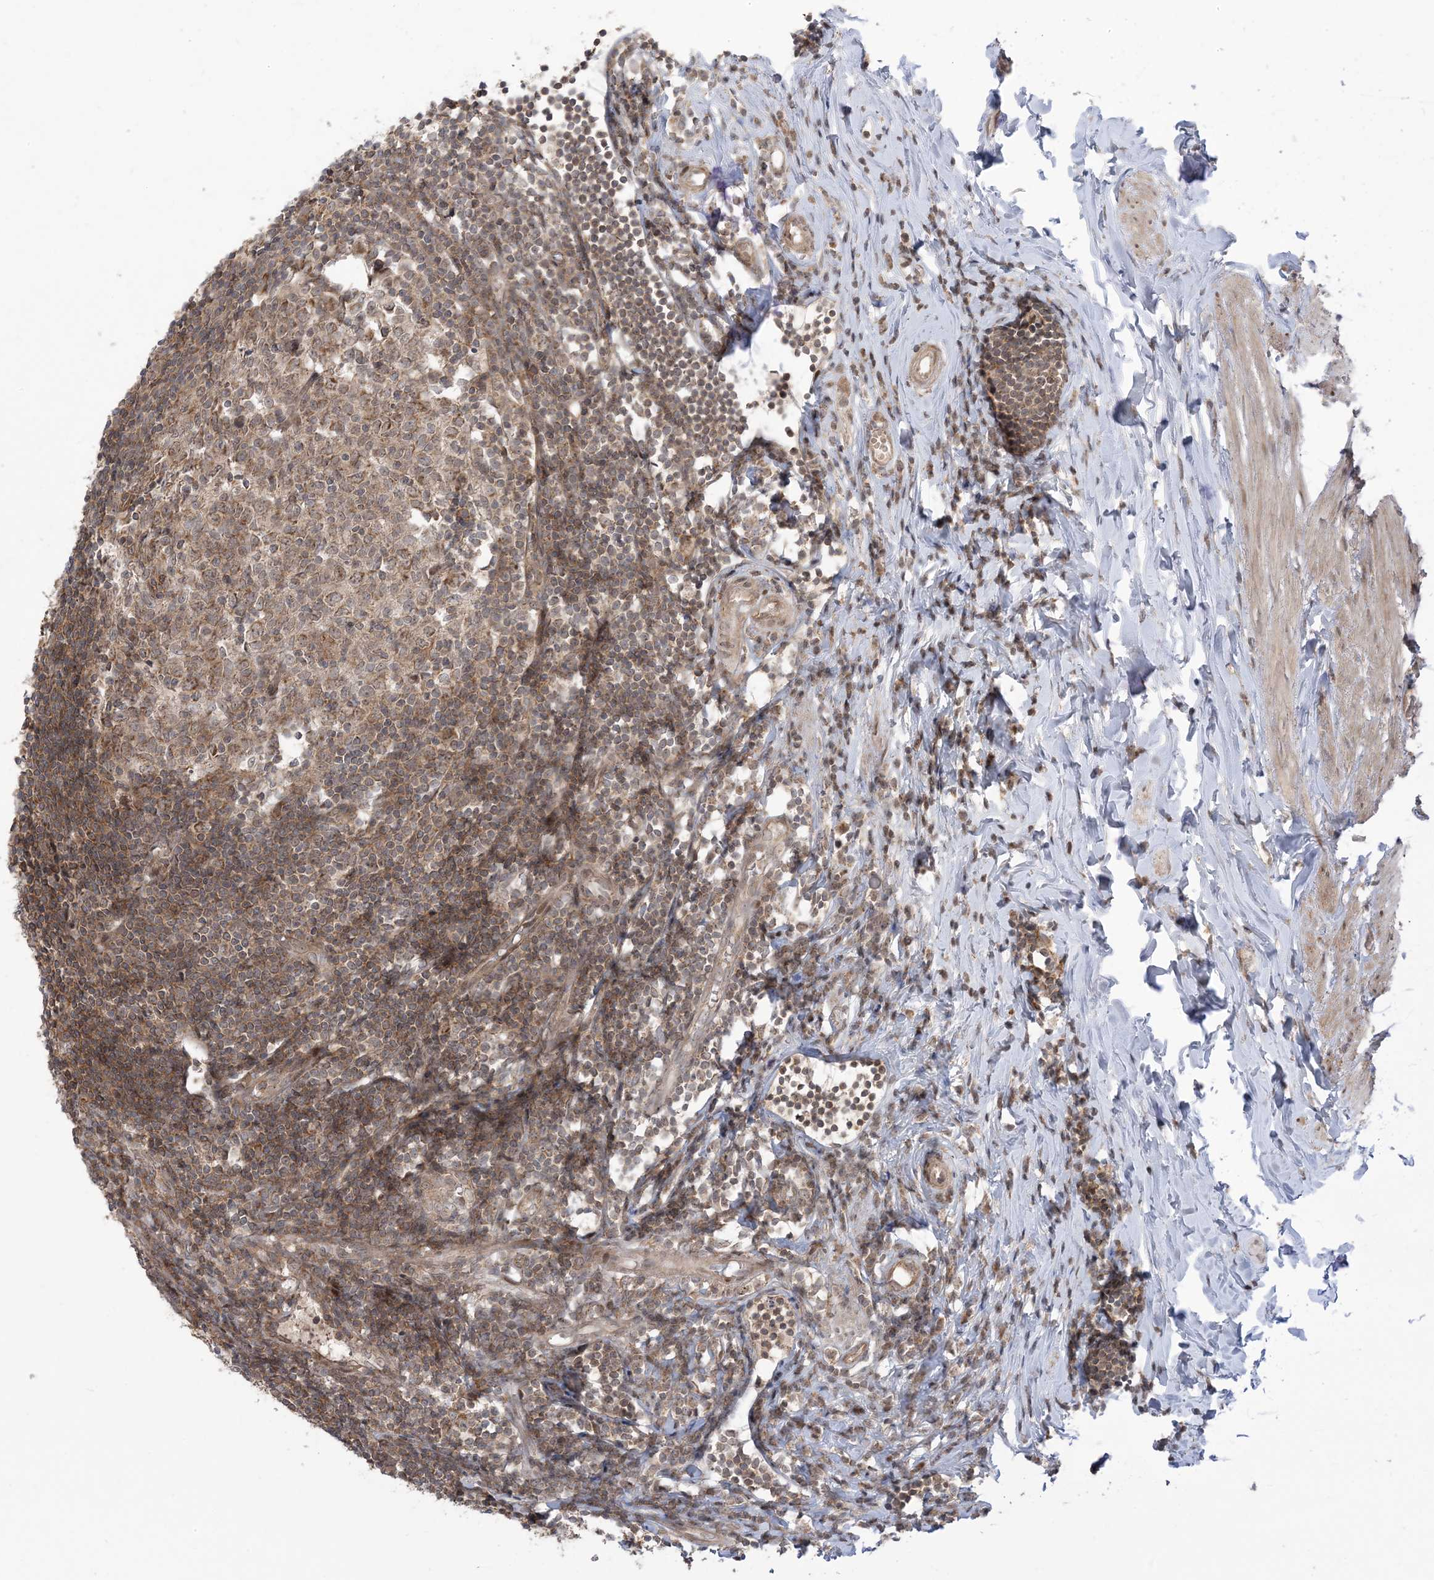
{"staining": {"intensity": "strong", "quantity": ">75%", "location": "cytoplasmic/membranous"}, "tissue": "appendix", "cell_type": "Glandular cells", "image_type": "normal", "snomed": [{"axis": "morphology", "description": "Normal tissue, NOS"}, {"axis": "topography", "description": "Appendix"}], "caption": "This is an image of immunohistochemistry staining of benign appendix, which shows strong positivity in the cytoplasmic/membranous of glandular cells.", "gene": "PHLDB2", "patient": {"sex": "female", "age": 54}}